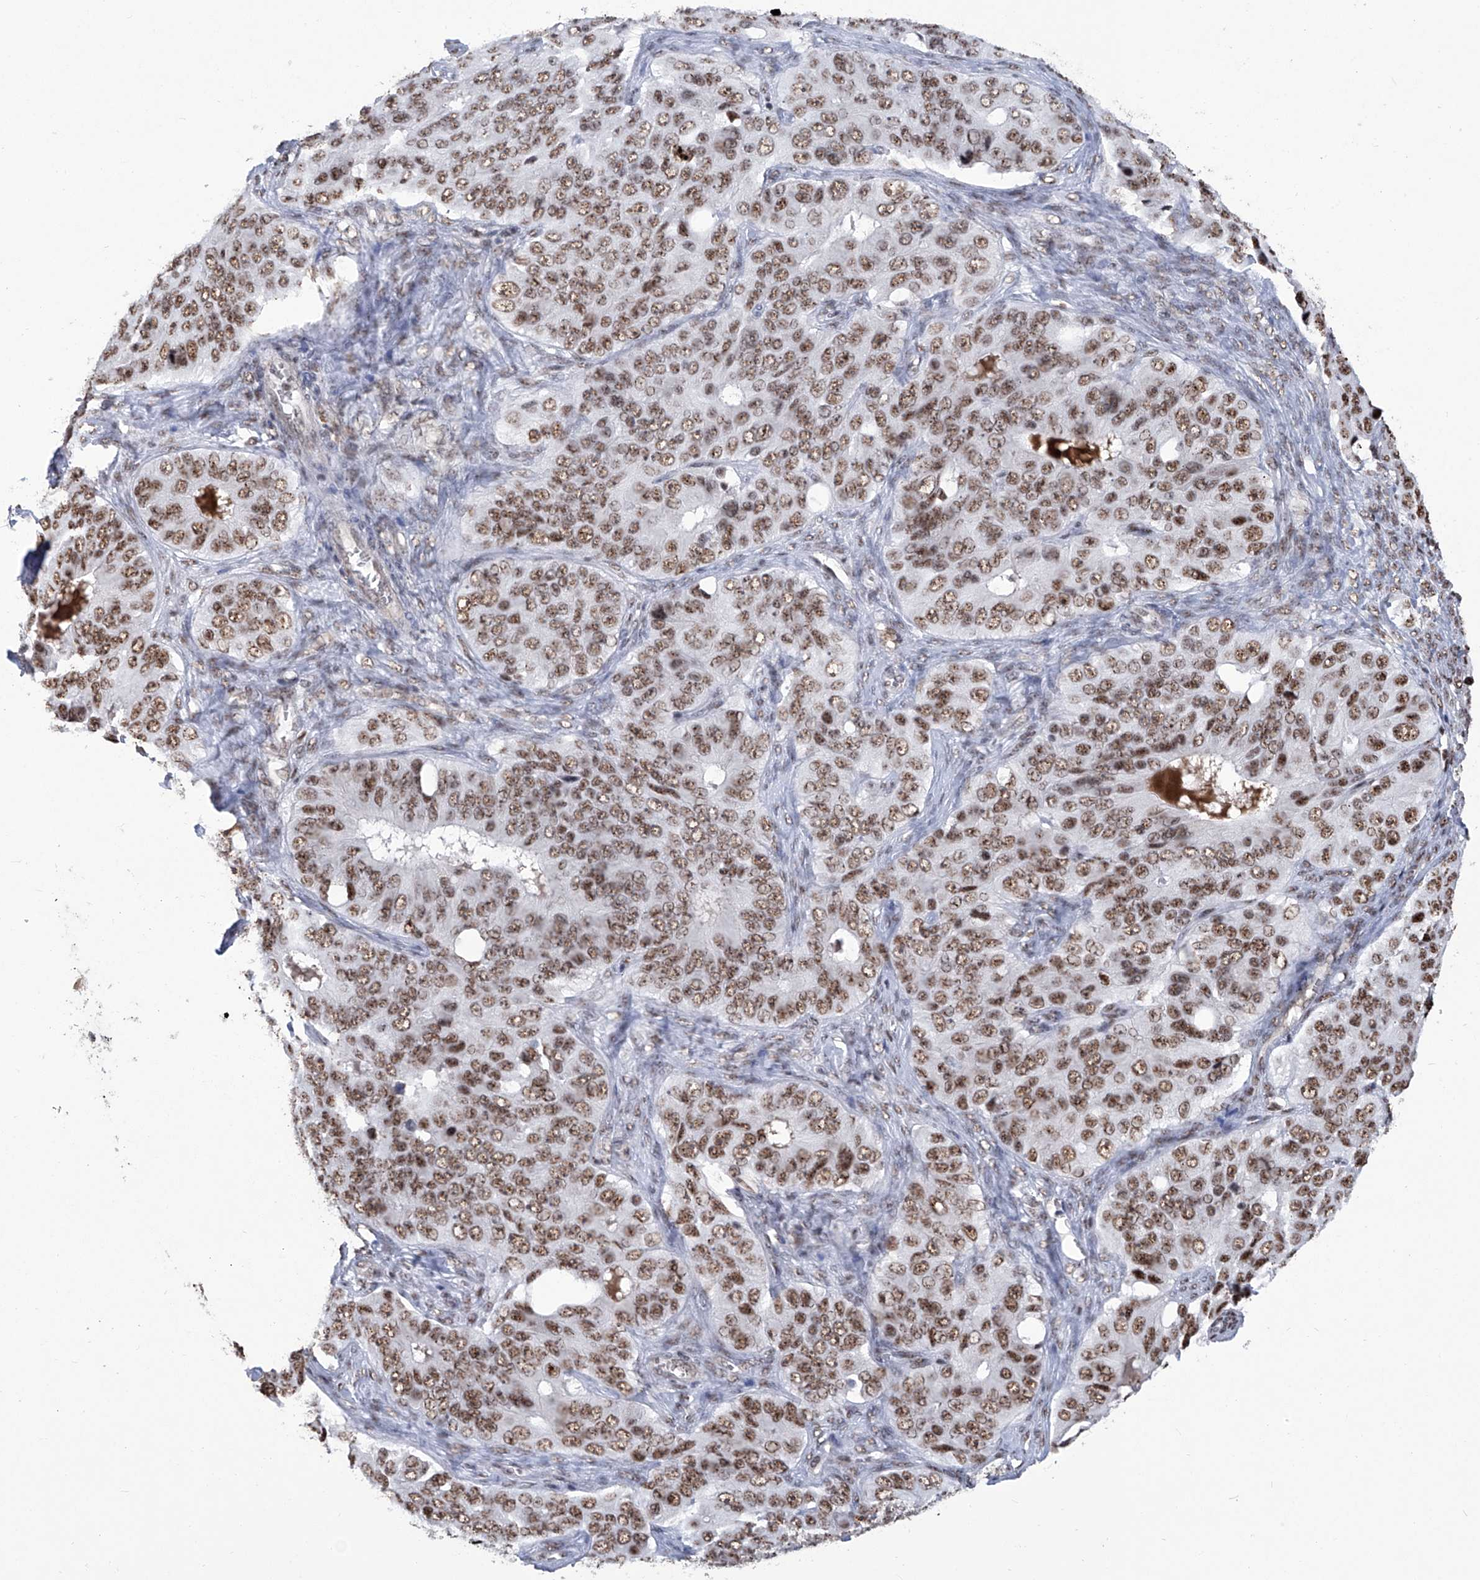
{"staining": {"intensity": "moderate", "quantity": ">75%", "location": "nuclear"}, "tissue": "ovarian cancer", "cell_type": "Tumor cells", "image_type": "cancer", "snomed": [{"axis": "morphology", "description": "Carcinoma, endometroid"}, {"axis": "topography", "description": "Ovary"}], "caption": "IHC staining of ovarian cancer, which reveals medium levels of moderate nuclear staining in about >75% of tumor cells indicating moderate nuclear protein expression. The staining was performed using DAB (3,3'-diaminobenzidine) (brown) for protein detection and nuclei were counterstained in hematoxylin (blue).", "gene": "FBXL4", "patient": {"sex": "female", "age": 51}}